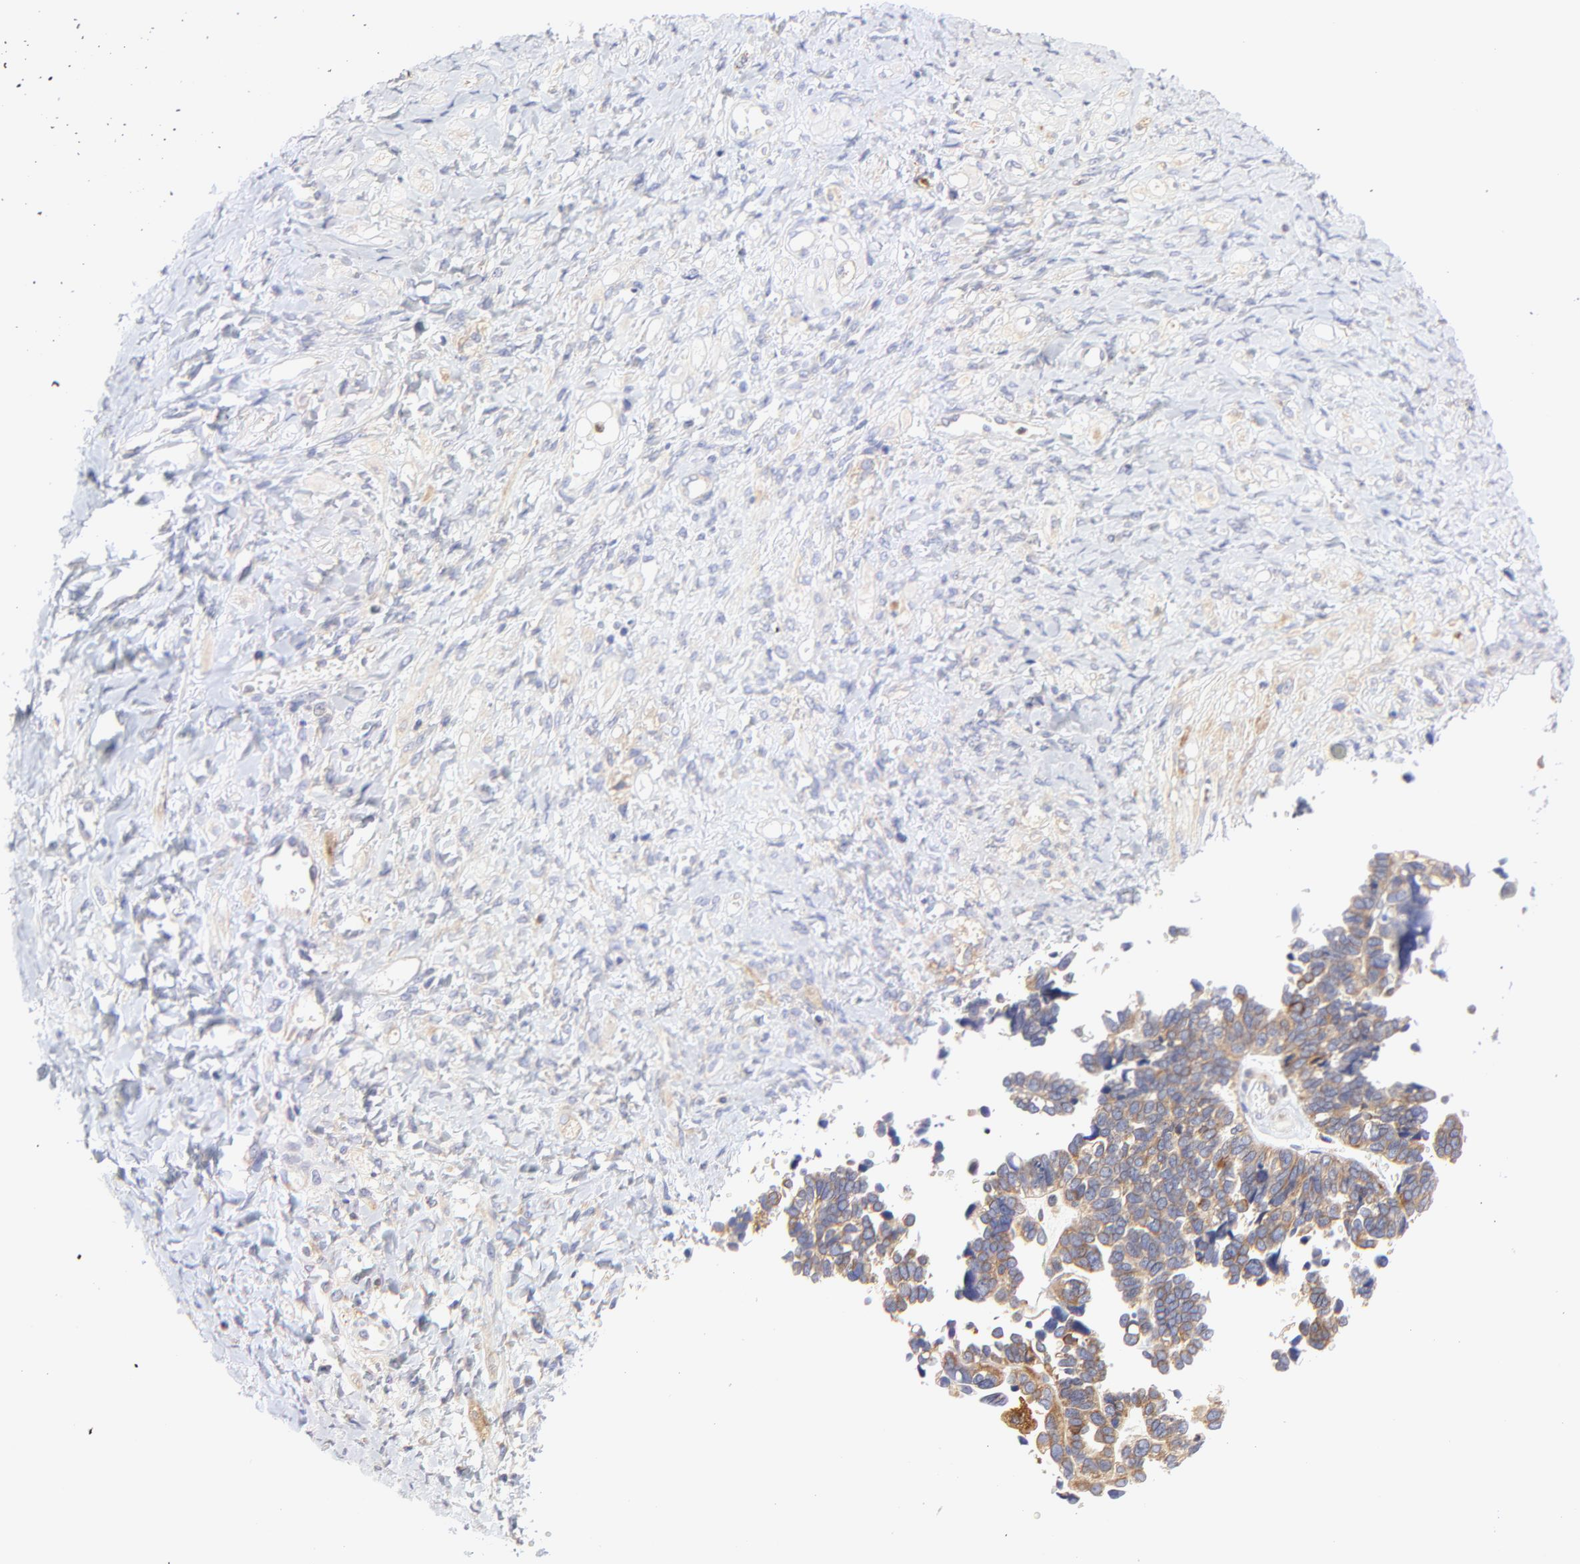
{"staining": {"intensity": "moderate", "quantity": ">75%", "location": "cytoplasmic/membranous"}, "tissue": "ovarian cancer", "cell_type": "Tumor cells", "image_type": "cancer", "snomed": [{"axis": "morphology", "description": "Cystadenocarcinoma, serous, NOS"}, {"axis": "topography", "description": "Ovary"}], "caption": "The histopathology image shows staining of ovarian cancer (serous cystadenocarcinoma), revealing moderate cytoplasmic/membranous protein staining (brown color) within tumor cells.", "gene": "MOSPD2", "patient": {"sex": "female", "age": 77}}